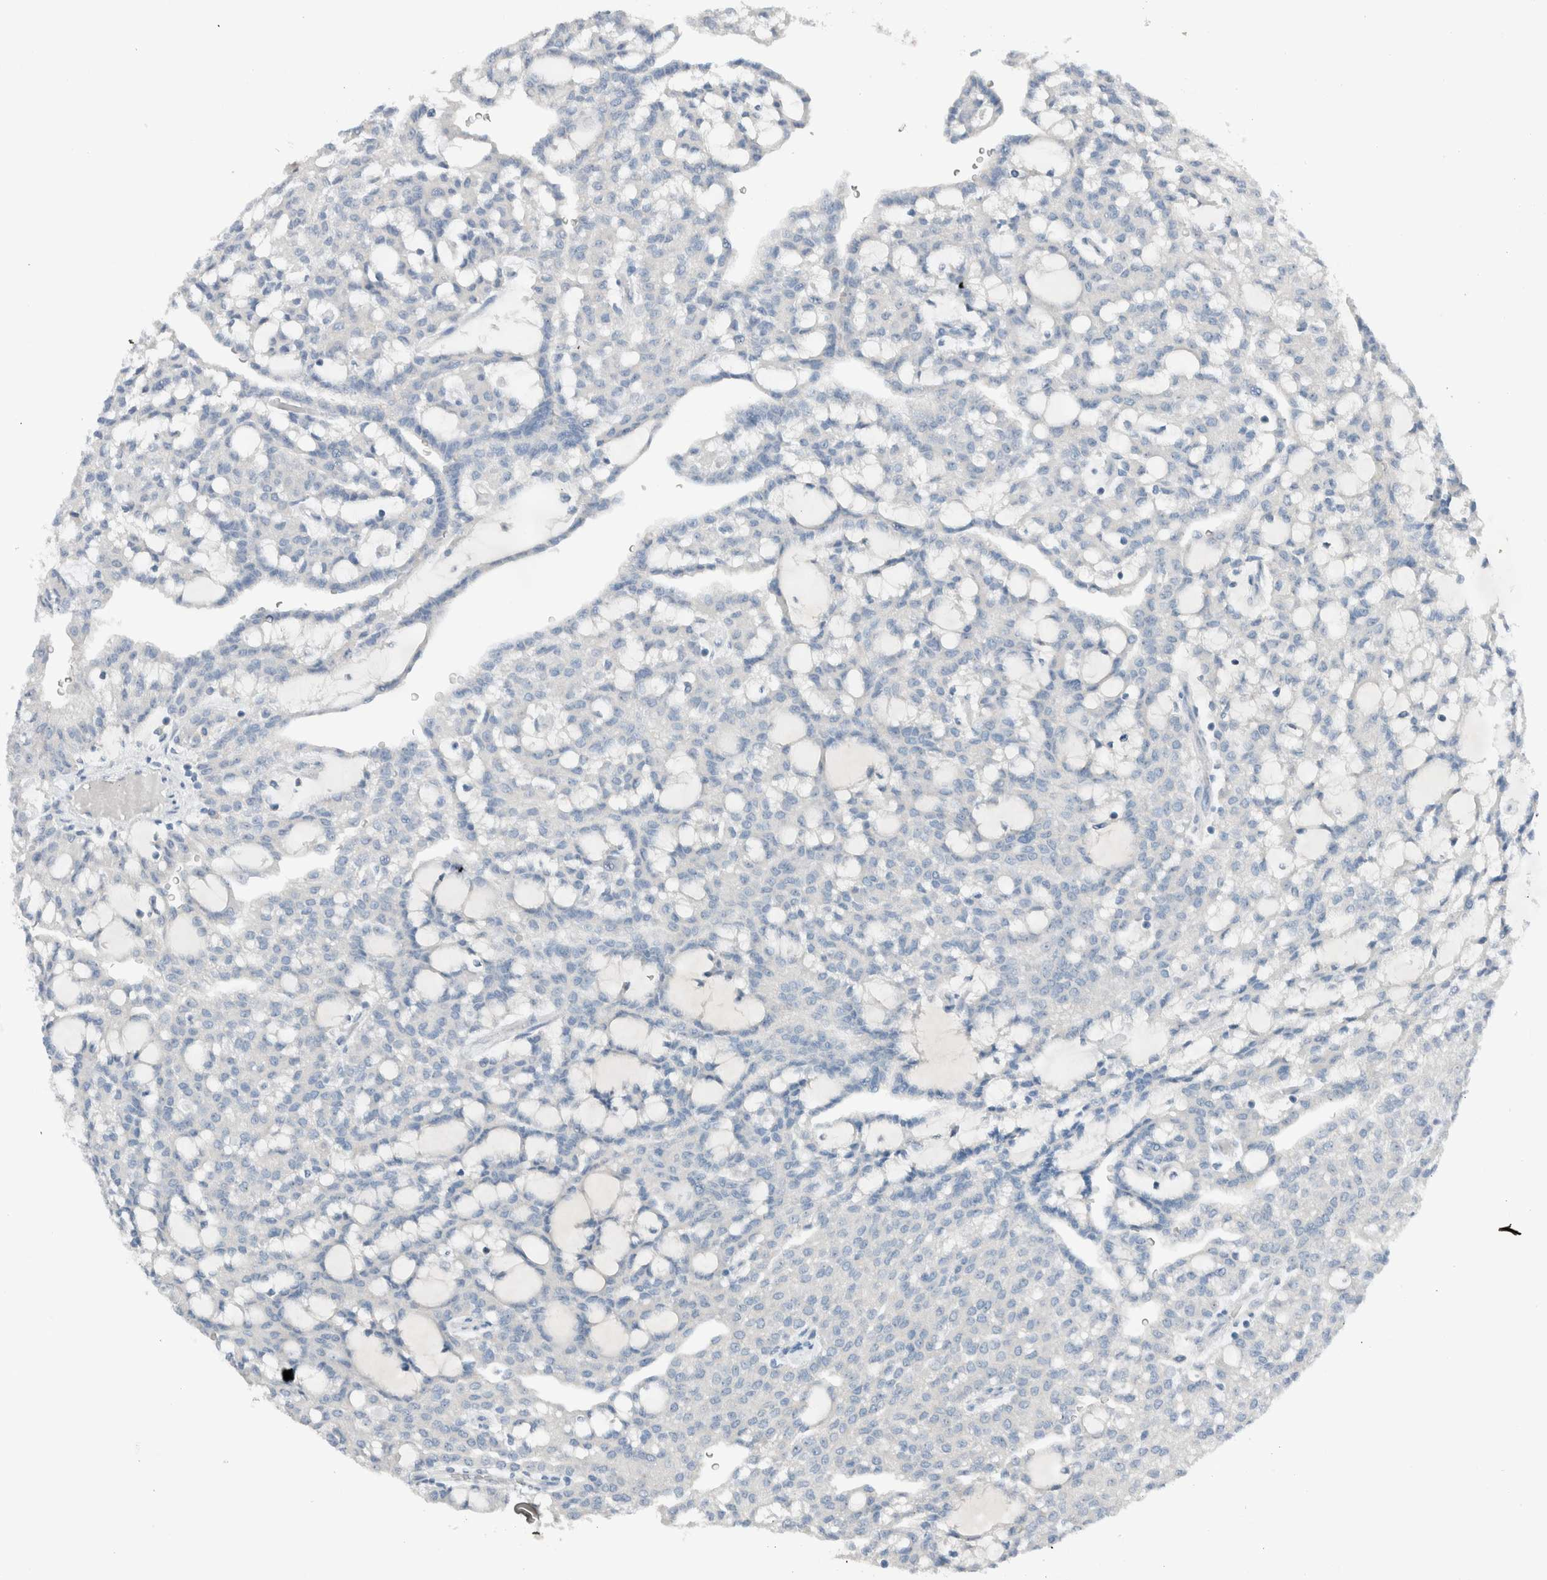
{"staining": {"intensity": "negative", "quantity": "none", "location": "none"}, "tissue": "renal cancer", "cell_type": "Tumor cells", "image_type": "cancer", "snomed": [{"axis": "morphology", "description": "Adenocarcinoma, NOS"}, {"axis": "topography", "description": "Kidney"}], "caption": "This is a histopathology image of immunohistochemistry (IHC) staining of renal cancer (adenocarcinoma), which shows no positivity in tumor cells. Nuclei are stained in blue.", "gene": "DUOX1", "patient": {"sex": "male", "age": 63}}